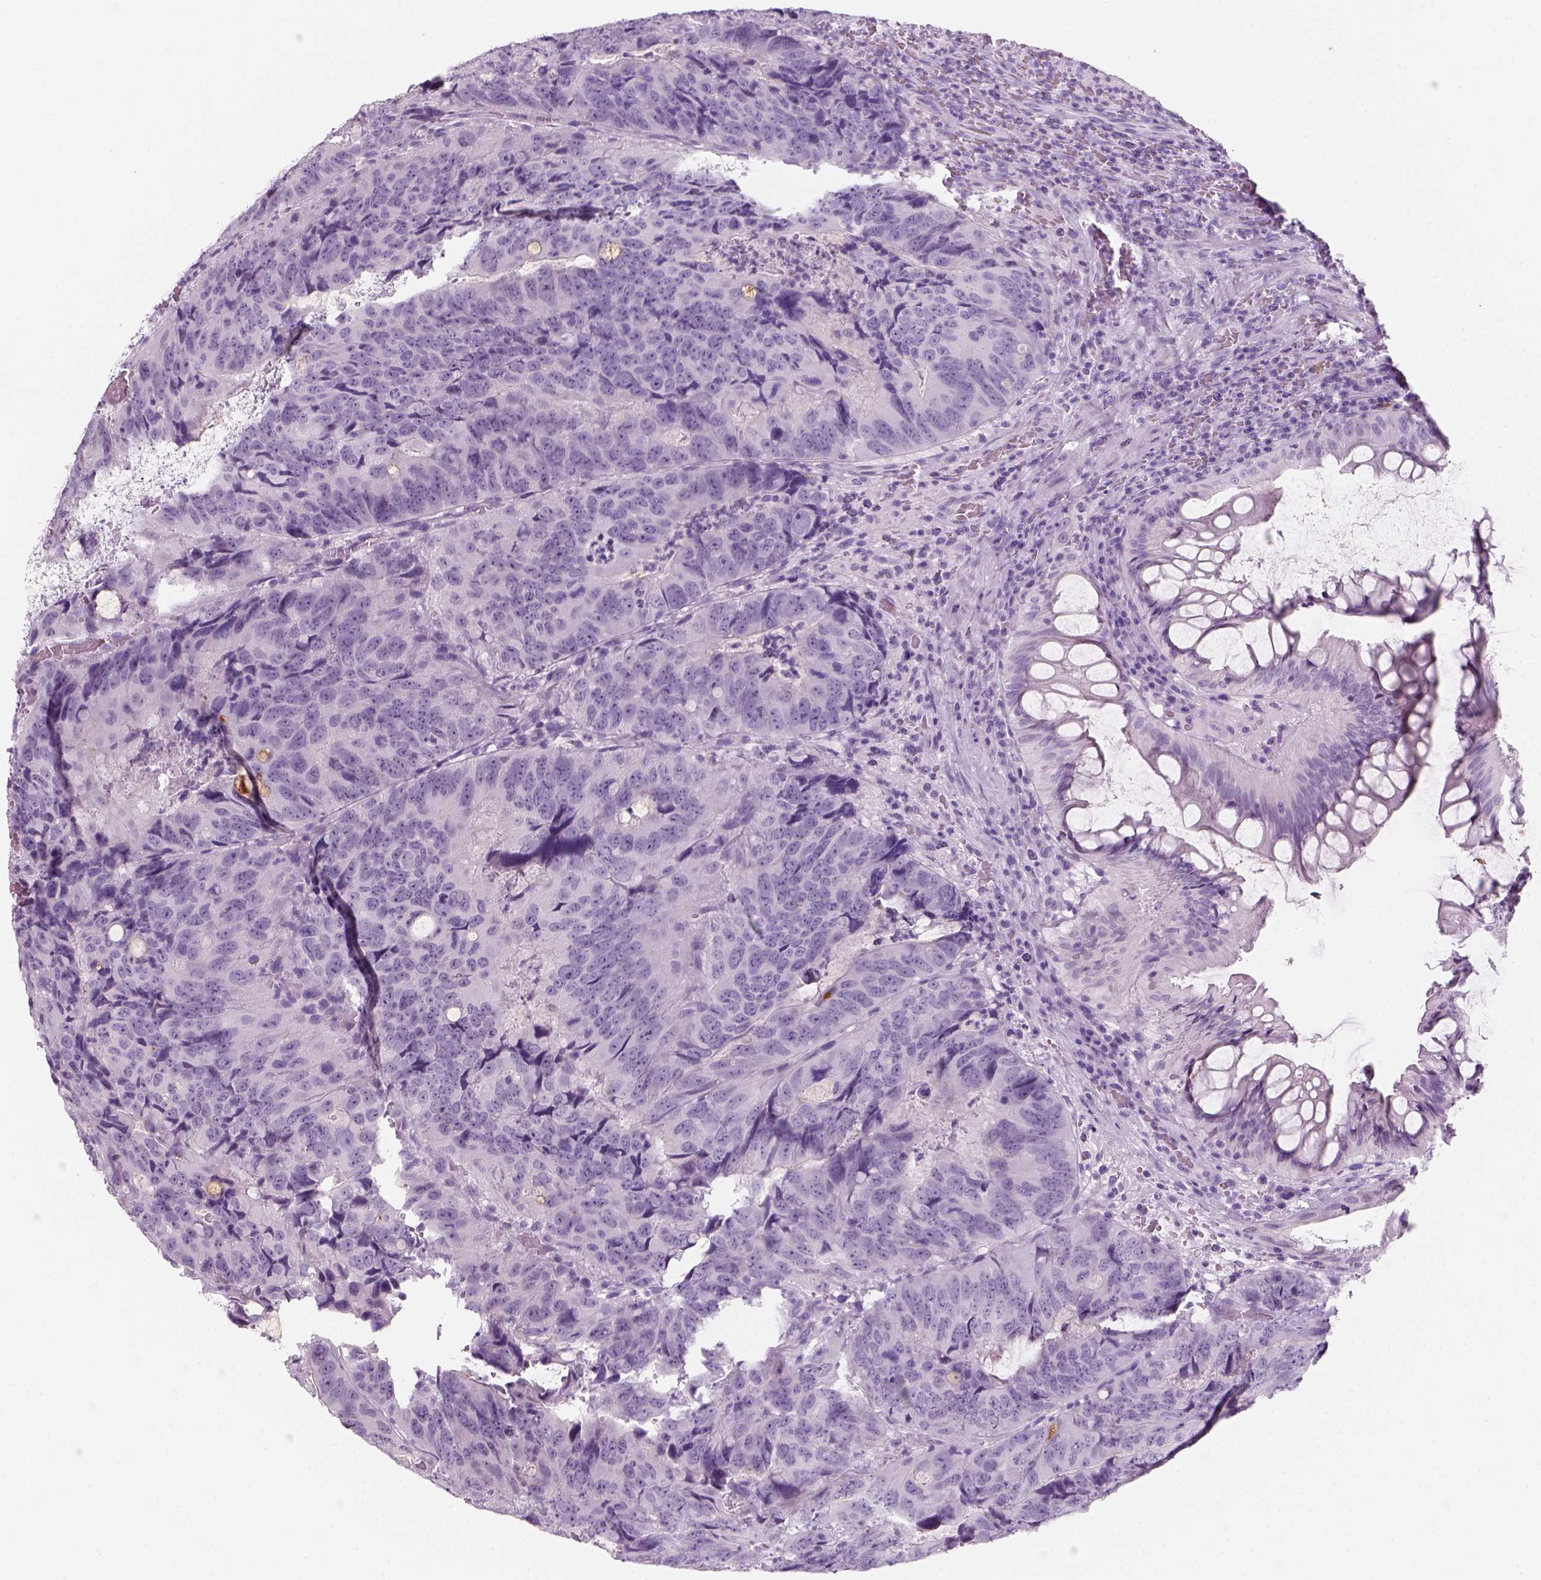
{"staining": {"intensity": "negative", "quantity": "none", "location": "none"}, "tissue": "colorectal cancer", "cell_type": "Tumor cells", "image_type": "cancer", "snomed": [{"axis": "morphology", "description": "Adenocarcinoma, NOS"}, {"axis": "topography", "description": "Colon"}], "caption": "DAB (3,3'-diaminobenzidine) immunohistochemical staining of colorectal cancer exhibits no significant expression in tumor cells.", "gene": "KRTAP11-1", "patient": {"sex": "male", "age": 79}}